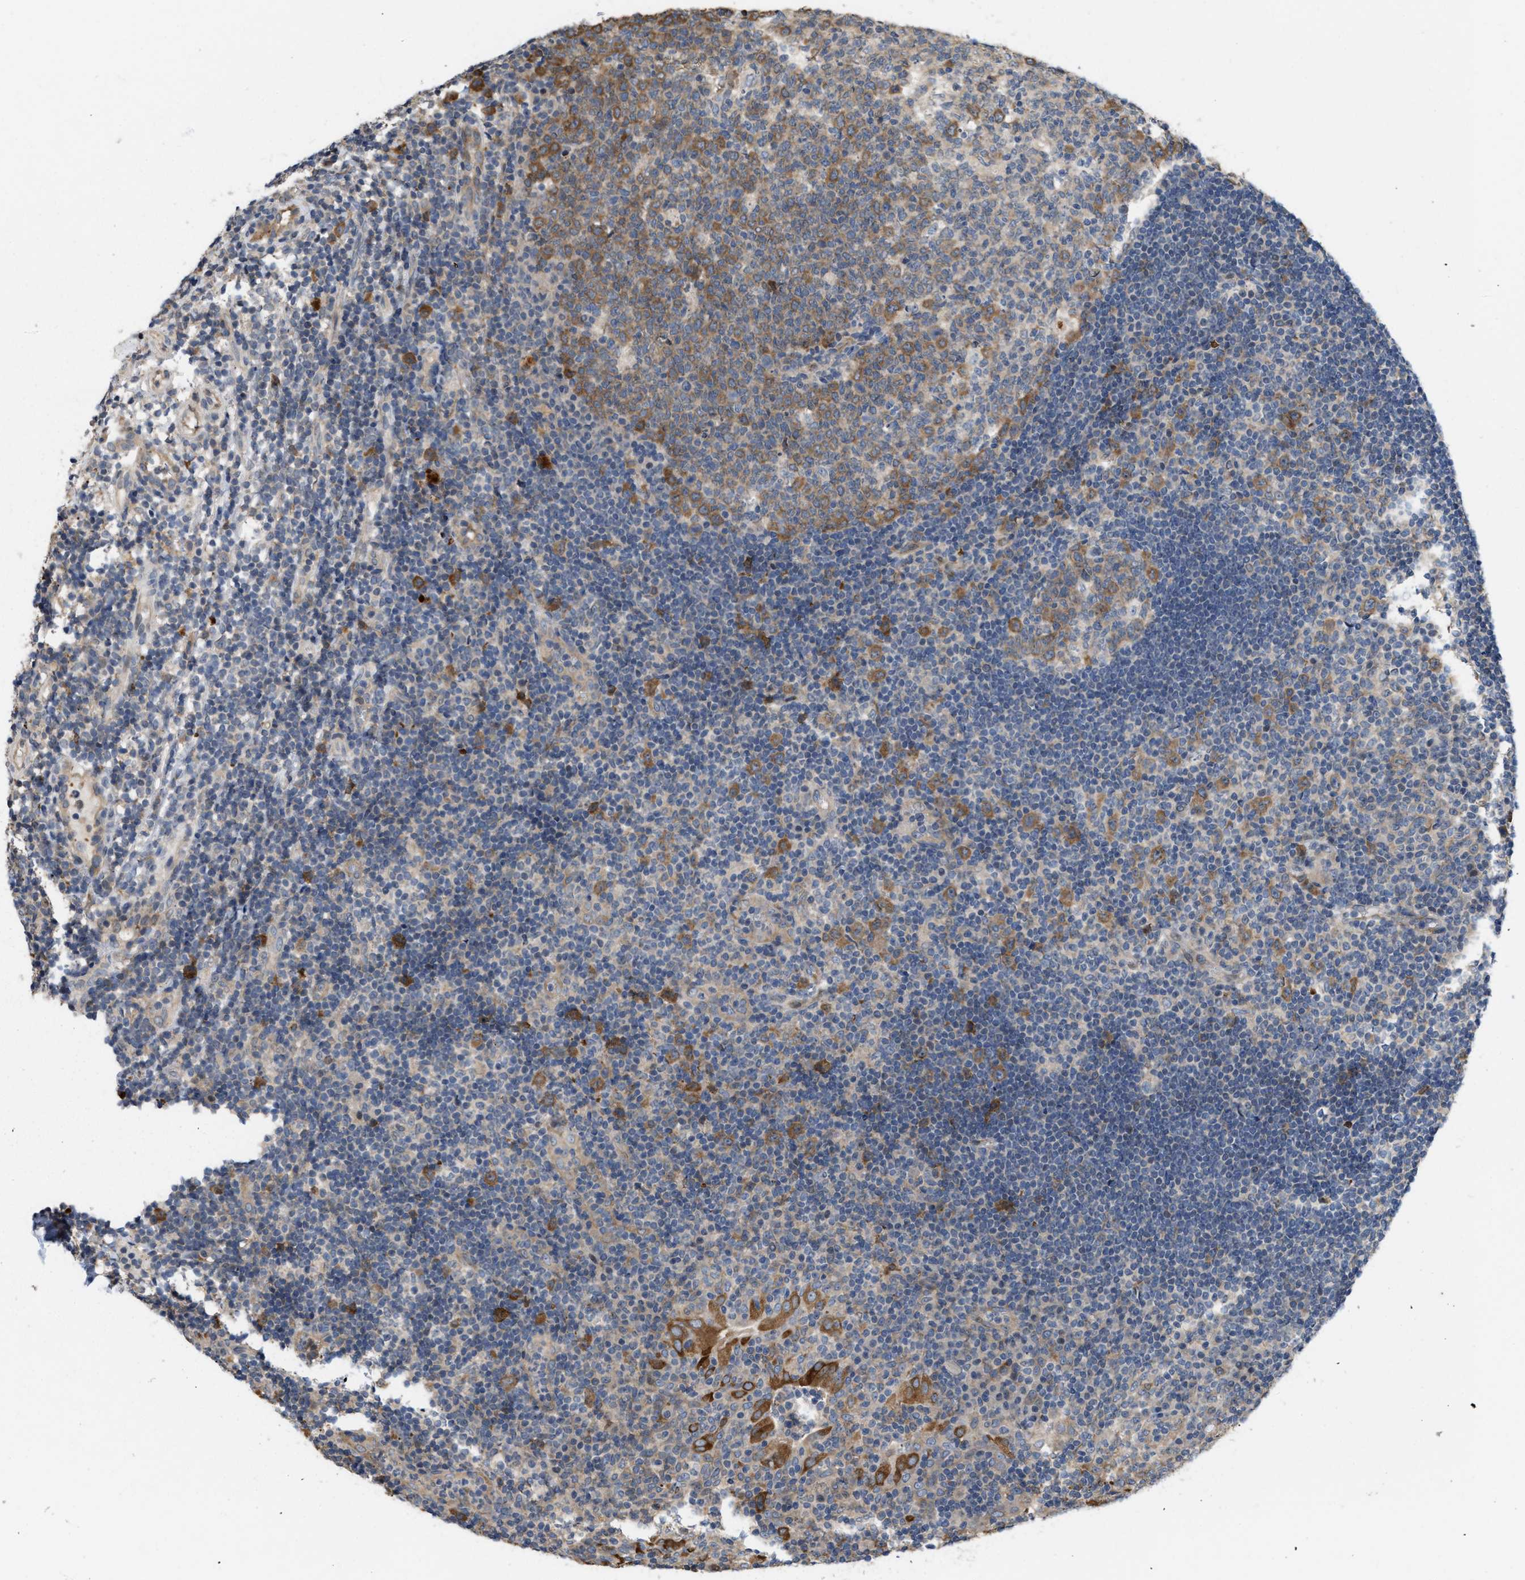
{"staining": {"intensity": "moderate", "quantity": ">75%", "location": "cytoplasmic/membranous"}, "tissue": "tonsil", "cell_type": "Germinal center cells", "image_type": "normal", "snomed": [{"axis": "morphology", "description": "Normal tissue, NOS"}, {"axis": "topography", "description": "Tonsil"}], "caption": "Moderate cytoplasmic/membranous protein positivity is appreciated in about >75% of germinal center cells in tonsil.", "gene": "CSNK1A1", "patient": {"sex": "female", "age": 40}}